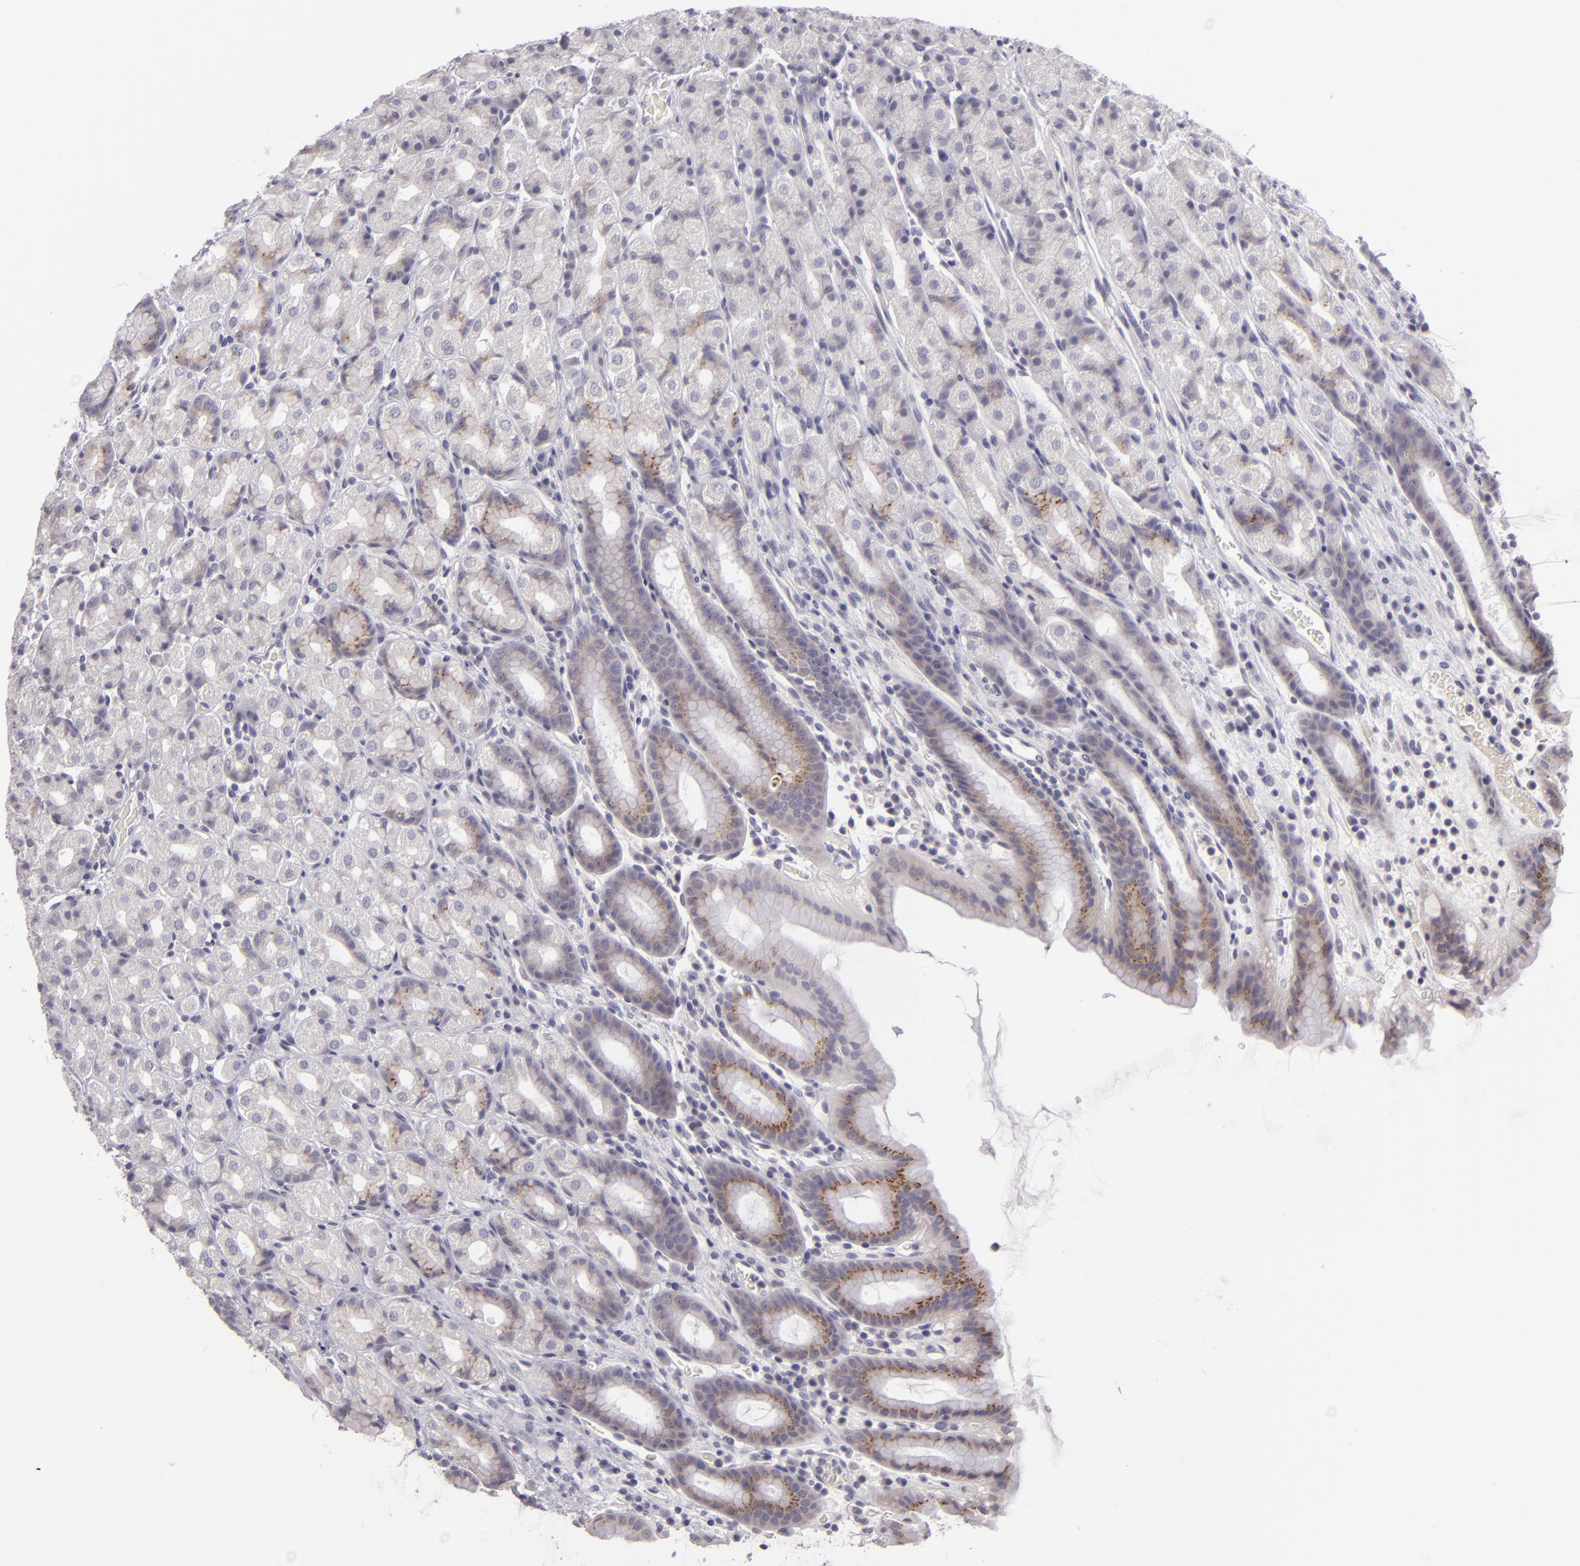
{"staining": {"intensity": "moderate", "quantity": "<25%", "location": "cytoplasmic/membranous"}, "tissue": "stomach", "cell_type": "Glandular cells", "image_type": "normal", "snomed": [{"axis": "morphology", "description": "Normal tissue, NOS"}, {"axis": "topography", "description": "Stomach, upper"}], "caption": "Immunohistochemical staining of benign human stomach displays low levels of moderate cytoplasmic/membranous positivity in about <25% of glandular cells.", "gene": "EGFL6", "patient": {"sex": "male", "age": 68}}